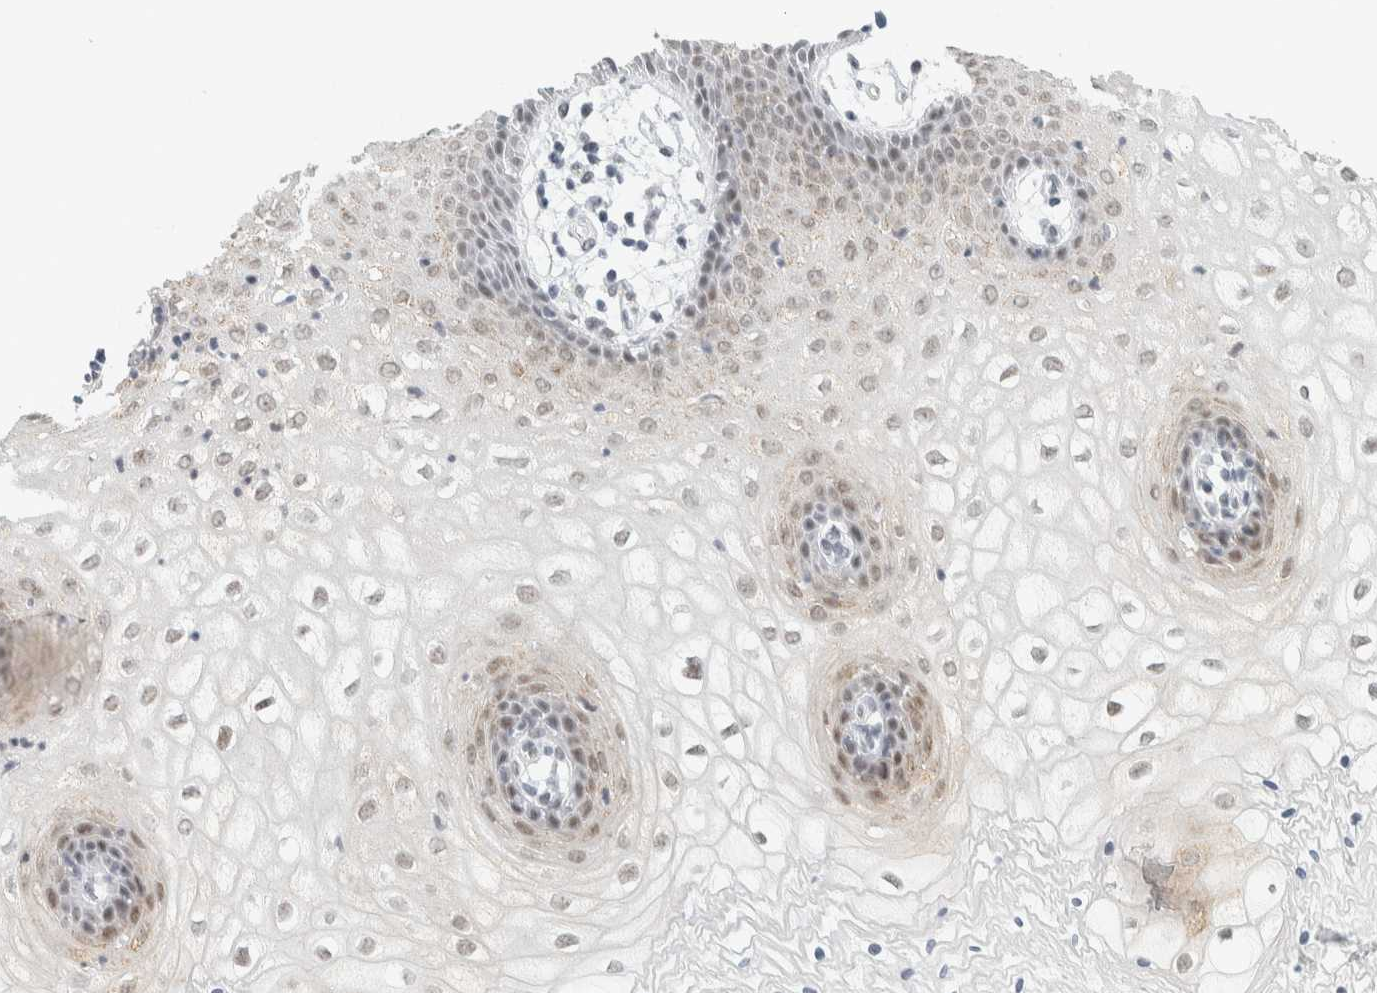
{"staining": {"intensity": "weak", "quantity": ">75%", "location": "nuclear"}, "tissue": "vagina", "cell_type": "Squamous epithelial cells", "image_type": "normal", "snomed": [{"axis": "morphology", "description": "Normal tissue, NOS"}, {"axis": "topography", "description": "Vagina"}], "caption": "An immunohistochemistry image of benign tissue is shown. Protein staining in brown highlights weak nuclear positivity in vagina within squamous epithelial cells.", "gene": "CDH17", "patient": {"sex": "female", "age": 34}}